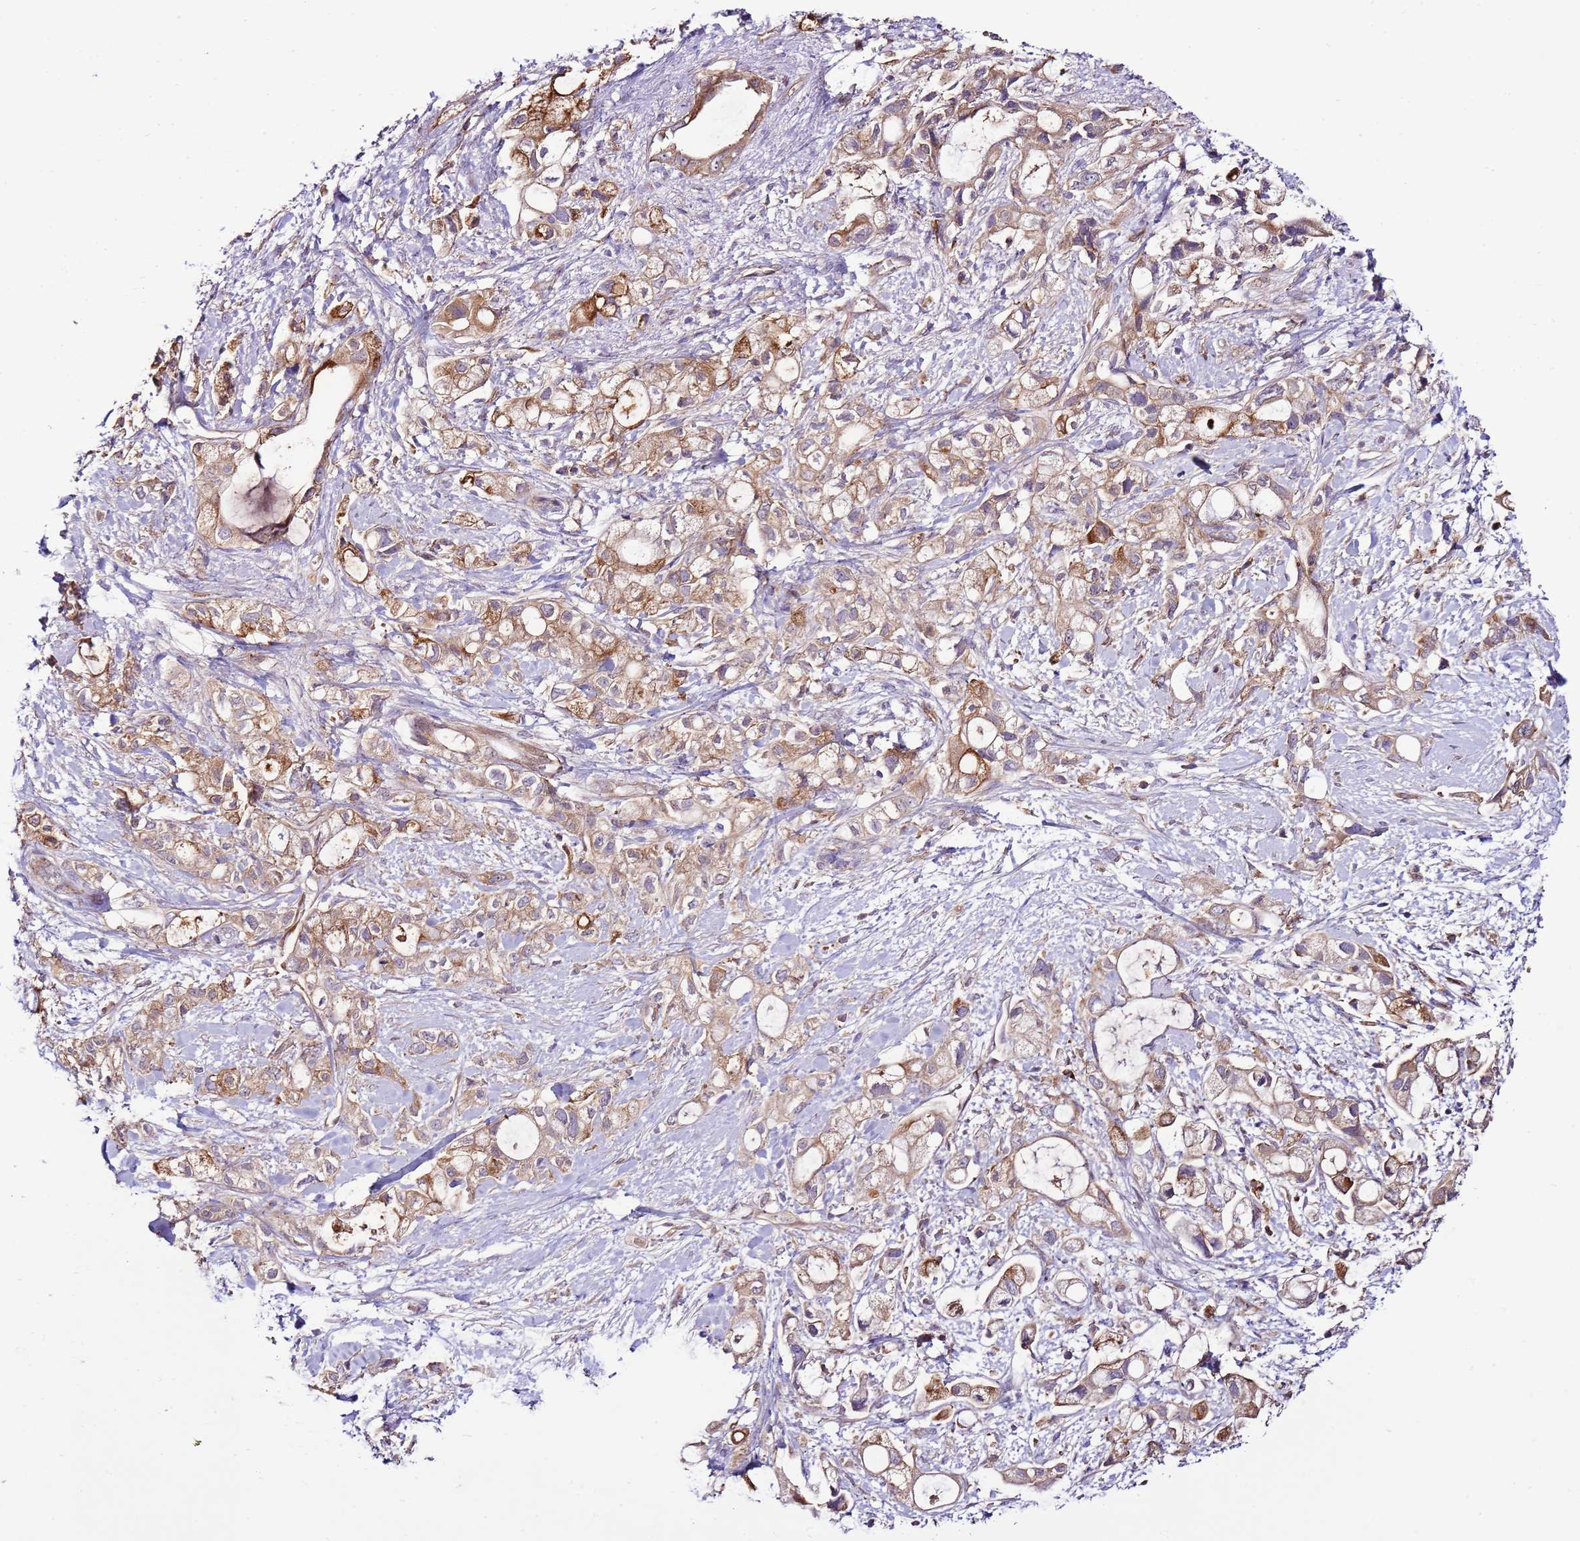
{"staining": {"intensity": "moderate", "quantity": "25%-75%", "location": "cytoplasmic/membranous"}, "tissue": "pancreatic cancer", "cell_type": "Tumor cells", "image_type": "cancer", "snomed": [{"axis": "morphology", "description": "Adenocarcinoma, NOS"}, {"axis": "topography", "description": "Pancreas"}], "caption": "Immunohistochemical staining of human adenocarcinoma (pancreatic) reveals medium levels of moderate cytoplasmic/membranous expression in approximately 25%-75% of tumor cells.", "gene": "ZNF624", "patient": {"sex": "female", "age": 56}}